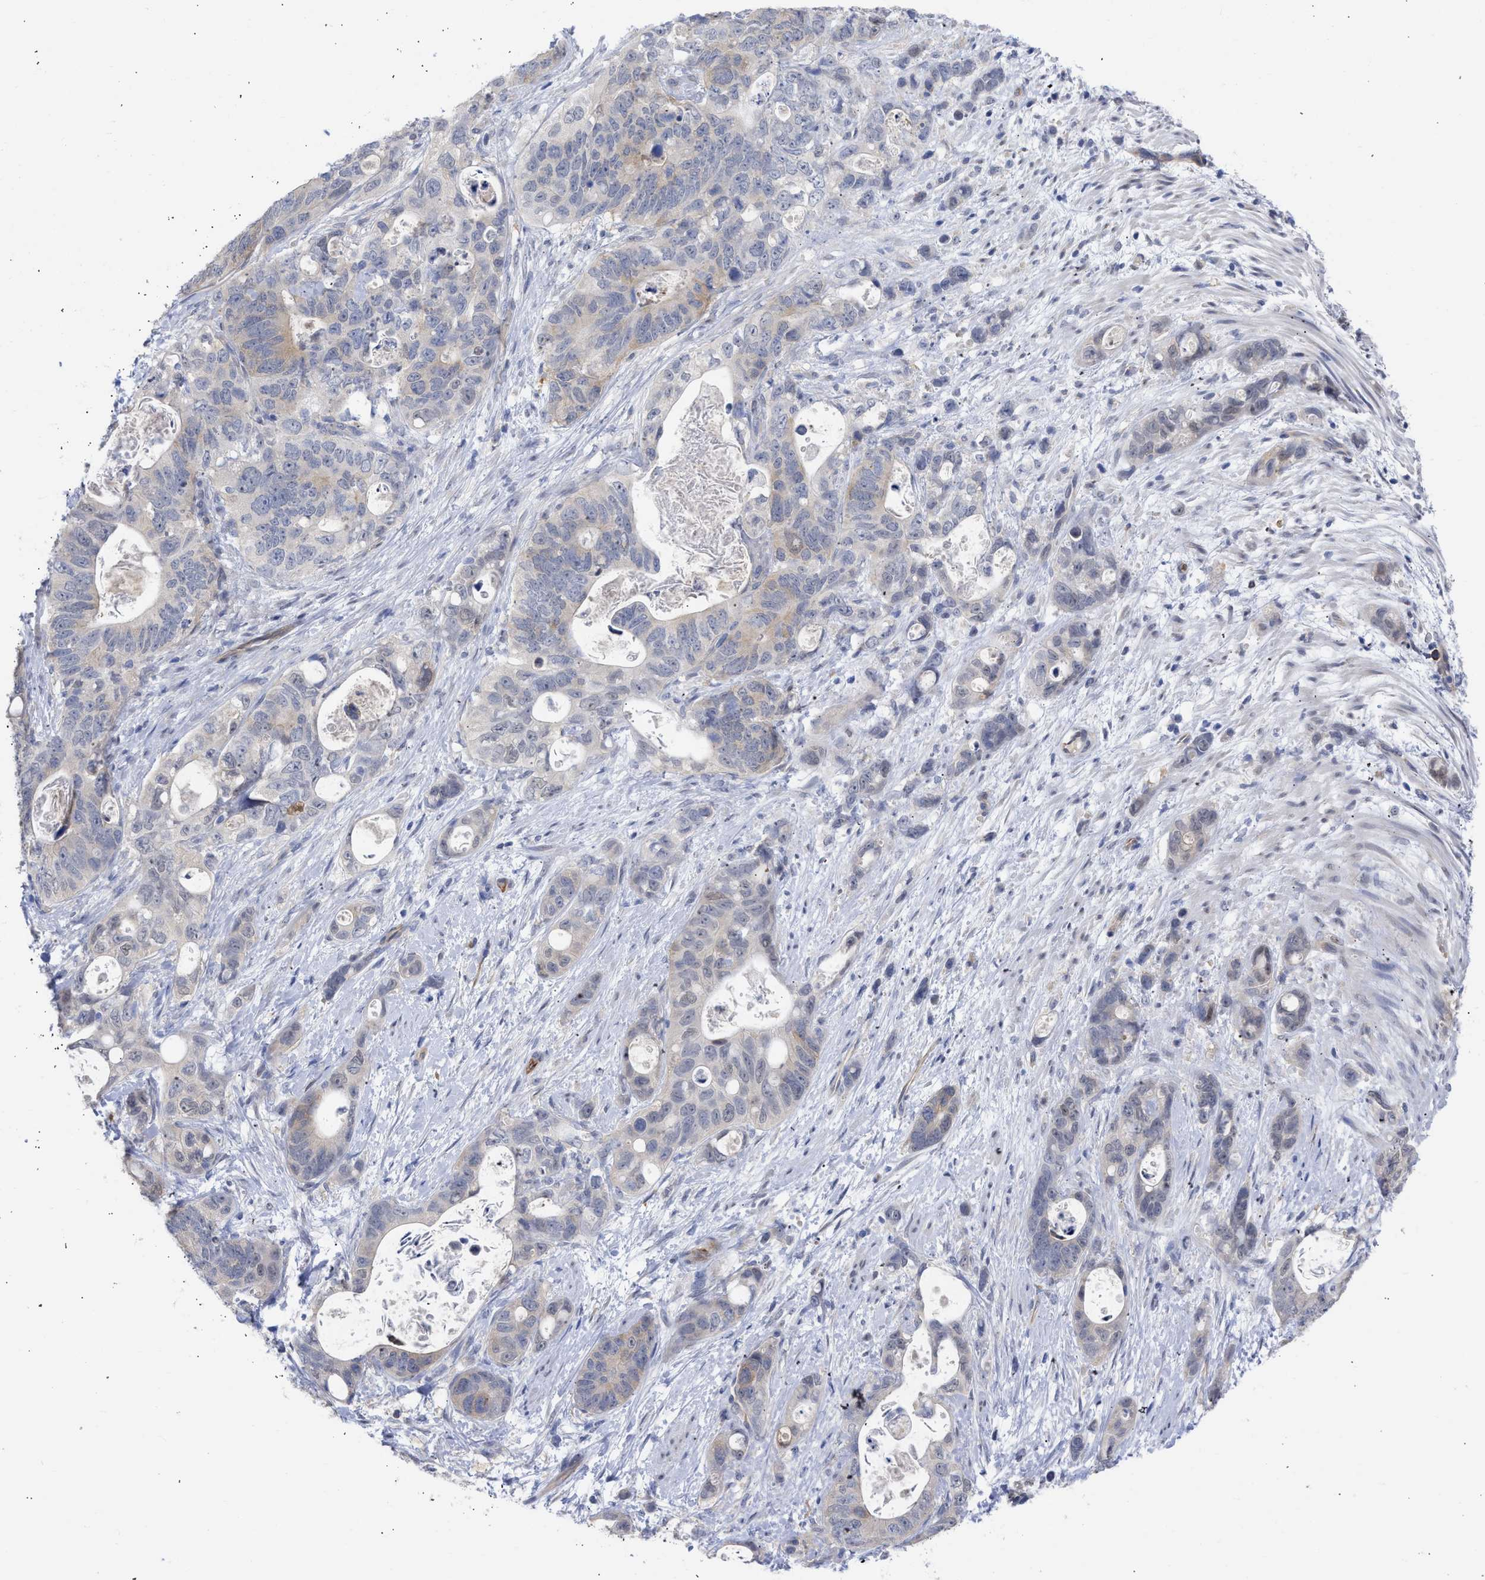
{"staining": {"intensity": "weak", "quantity": "<25%", "location": "cytoplasmic/membranous"}, "tissue": "stomach cancer", "cell_type": "Tumor cells", "image_type": "cancer", "snomed": [{"axis": "morphology", "description": "Normal tissue, NOS"}, {"axis": "morphology", "description": "Adenocarcinoma, NOS"}, {"axis": "topography", "description": "Stomach"}], "caption": "IHC photomicrograph of human stomach cancer (adenocarcinoma) stained for a protein (brown), which reveals no expression in tumor cells. (DAB (3,3'-diaminobenzidine) immunohistochemistry (IHC), high magnification).", "gene": "THRA", "patient": {"sex": "female", "age": 89}}